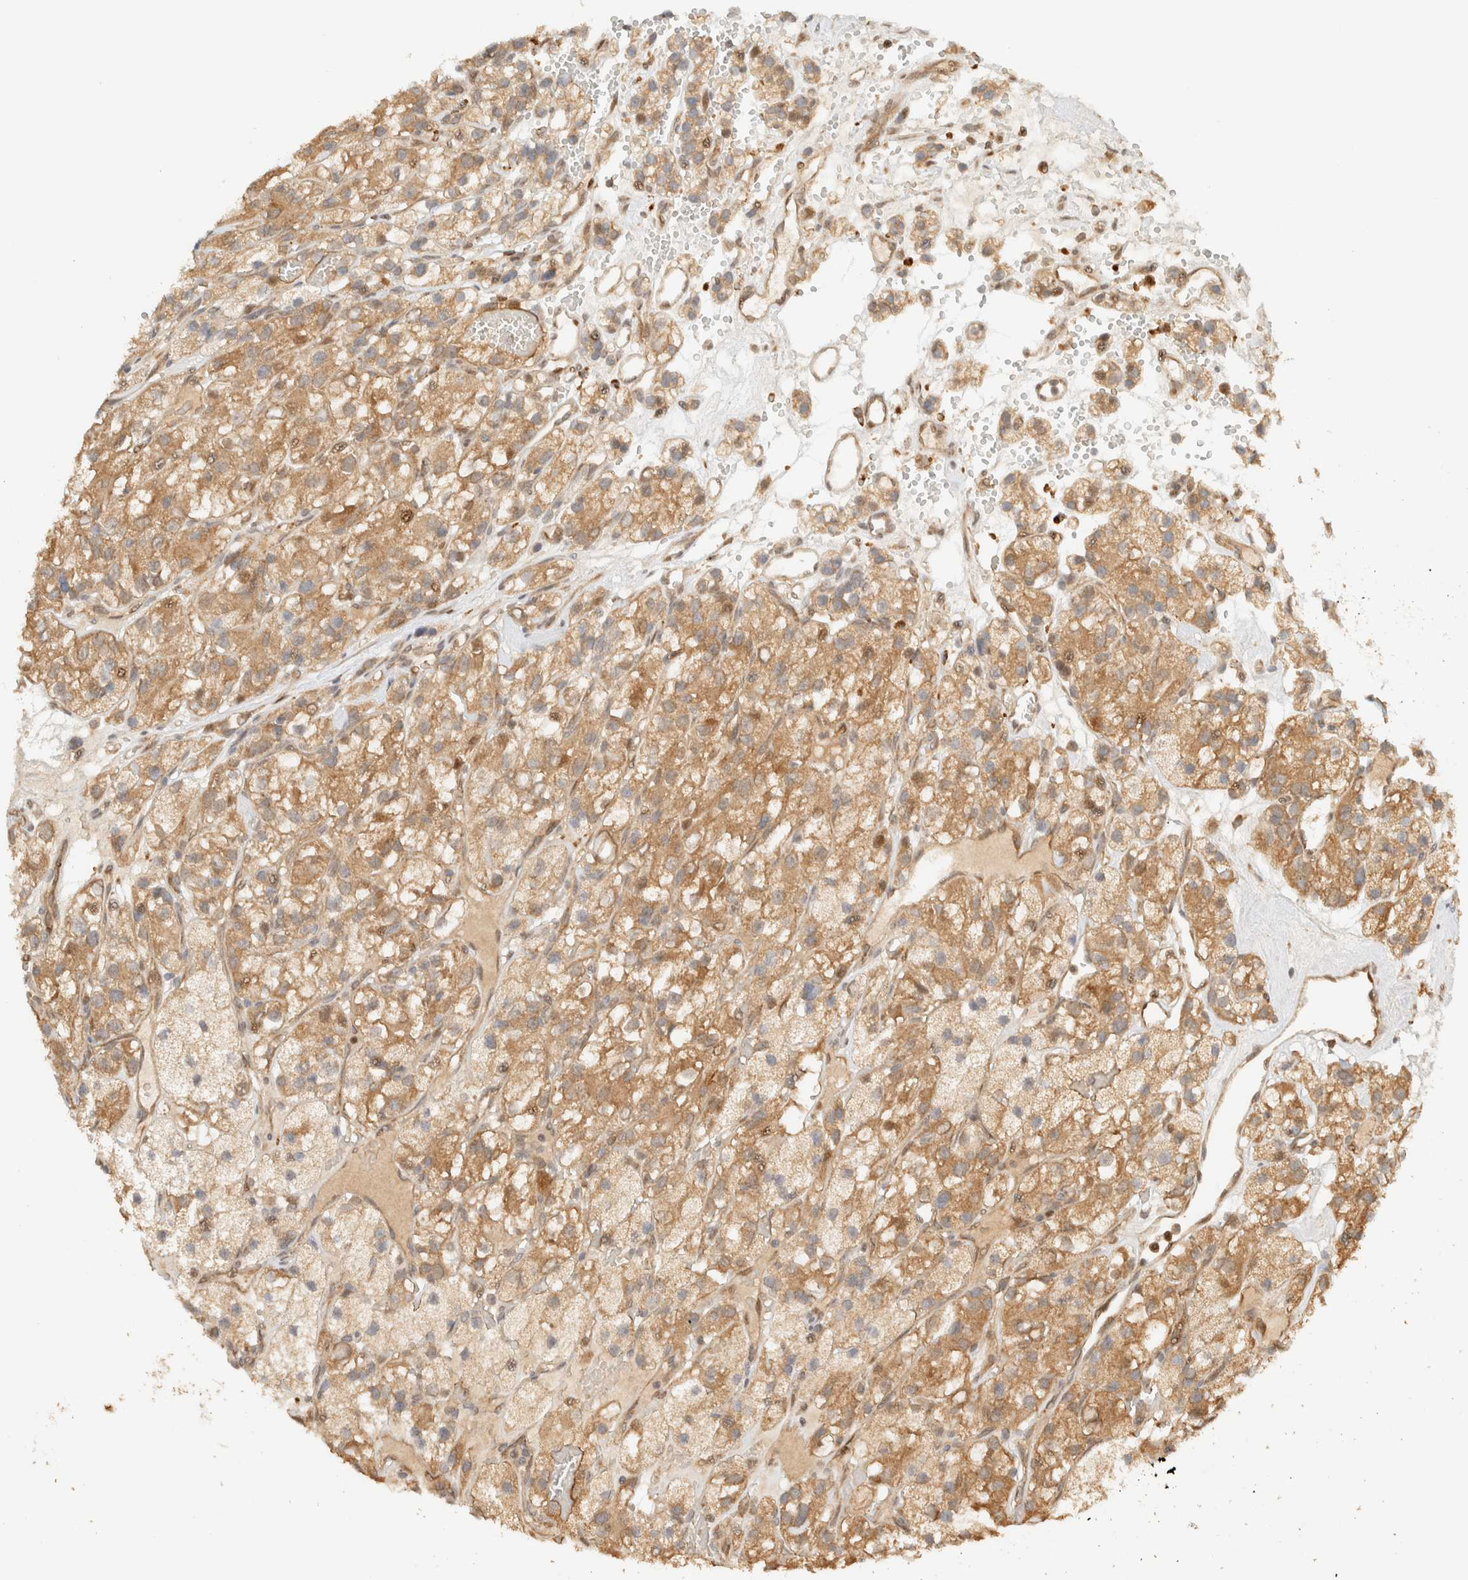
{"staining": {"intensity": "moderate", "quantity": ">75%", "location": "cytoplasmic/membranous"}, "tissue": "renal cancer", "cell_type": "Tumor cells", "image_type": "cancer", "snomed": [{"axis": "morphology", "description": "Adenocarcinoma, NOS"}, {"axis": "topography", "description": "Kidney"}], "caption": "Protein staining shows moderate cytoplasmic/membranous positivity in about >75% of tumor cells in adenocarcinoma (renal). (Brightfield microscopy of DAB IHC at high magnification).", "gene": "ZBTB34", "patient": {"sex": "female", "age": 57}}